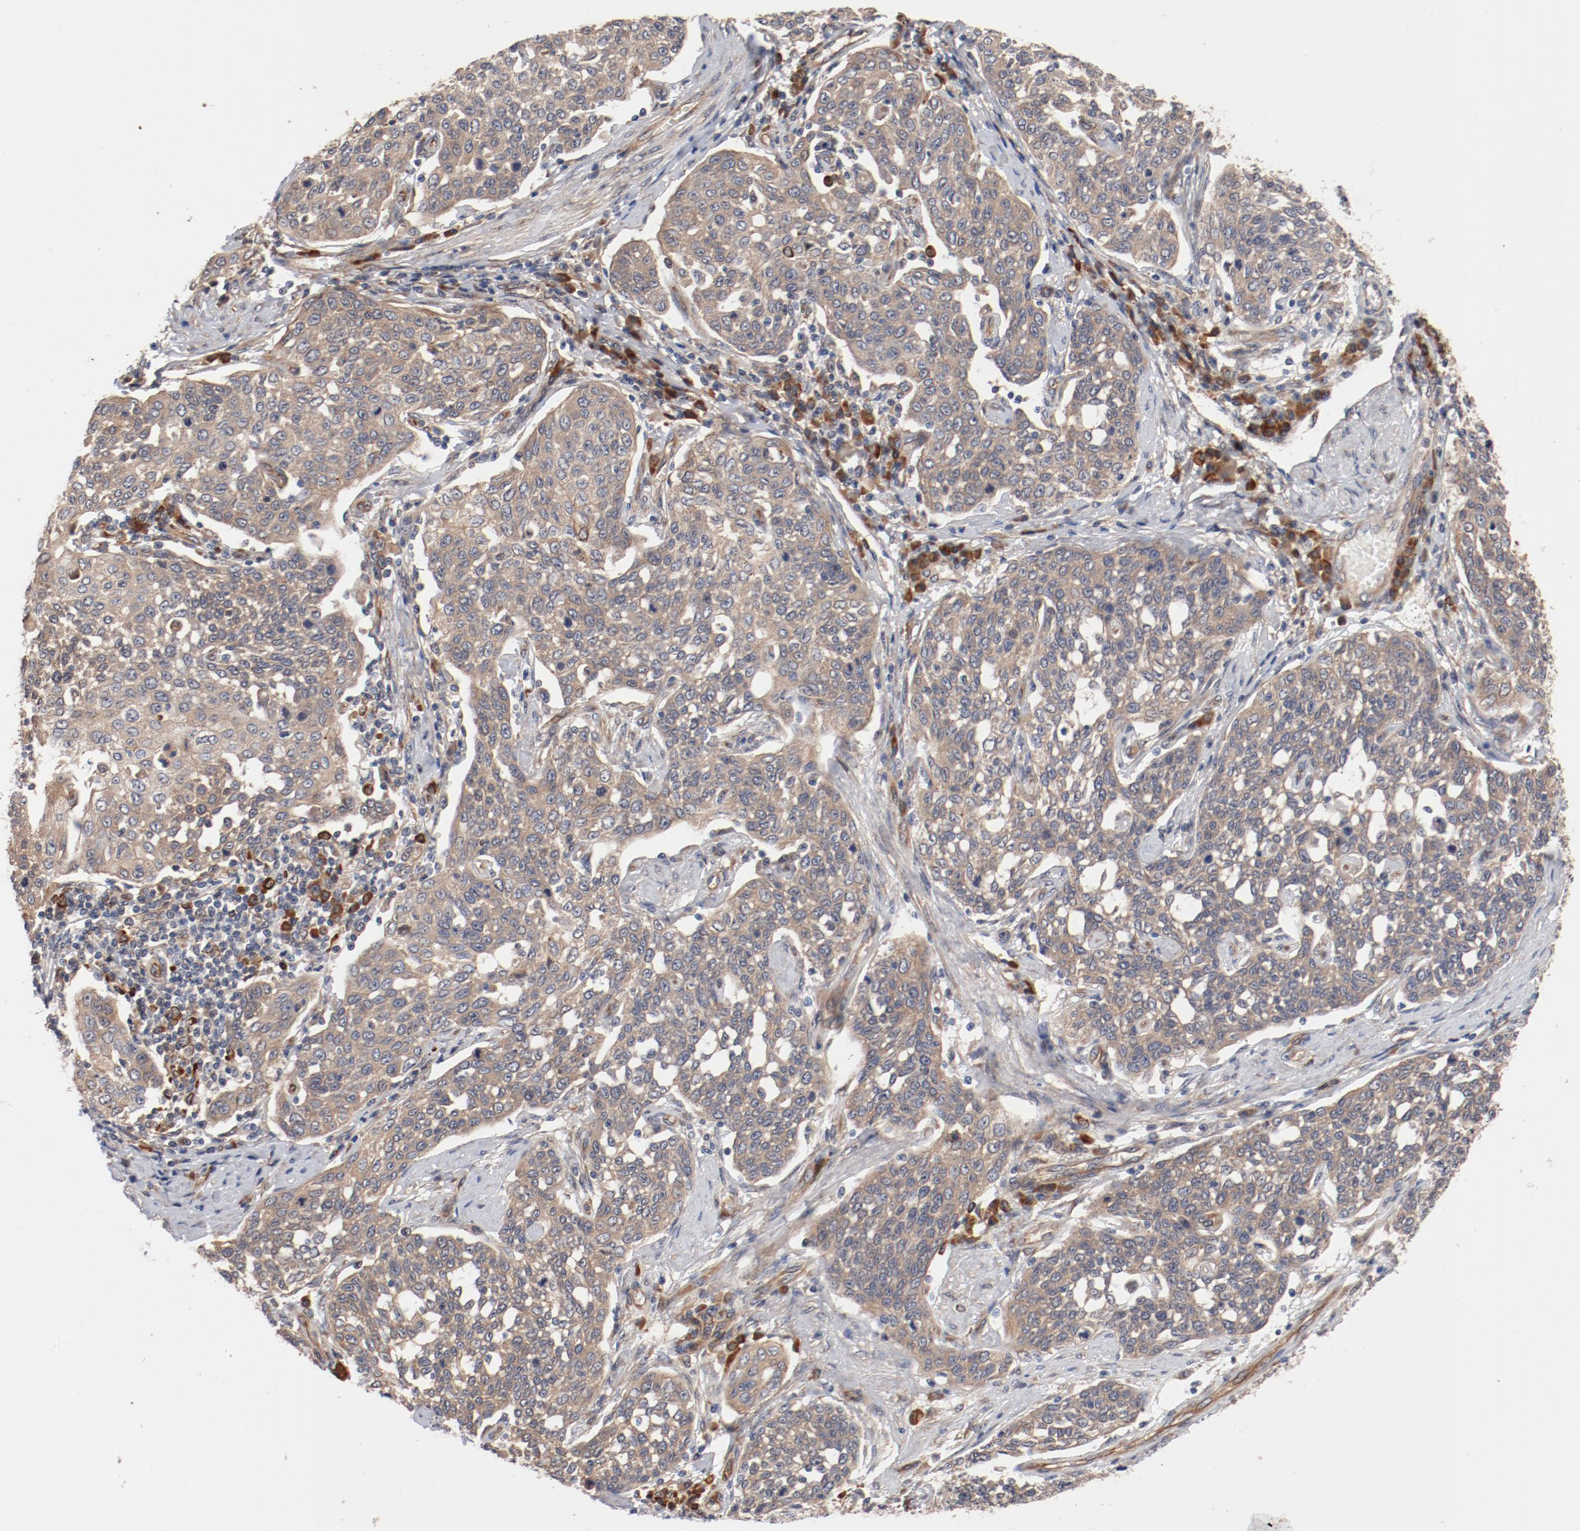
{"staining": {"intensity": "moderate", "quantity": ">75%", "location": "cytoplasmic/membranous"}, "tissue": "cervical cancer", "cell_type": "Tumor cells", "image_type": "cancer", "snomed": [{"axis": "morphology", "description": "Squamous cell carcinoma, NOS"}, {"axis": "topography", "description": "Cervix"}], "caption": "Brown immunohistochemical staining in cervical cancer exhibits moderate cytoplasmic/membranous staining in about >75% of tumor cells.", "gene": "PITPNM2", "patient": {"sex": "female", "age": 34}}